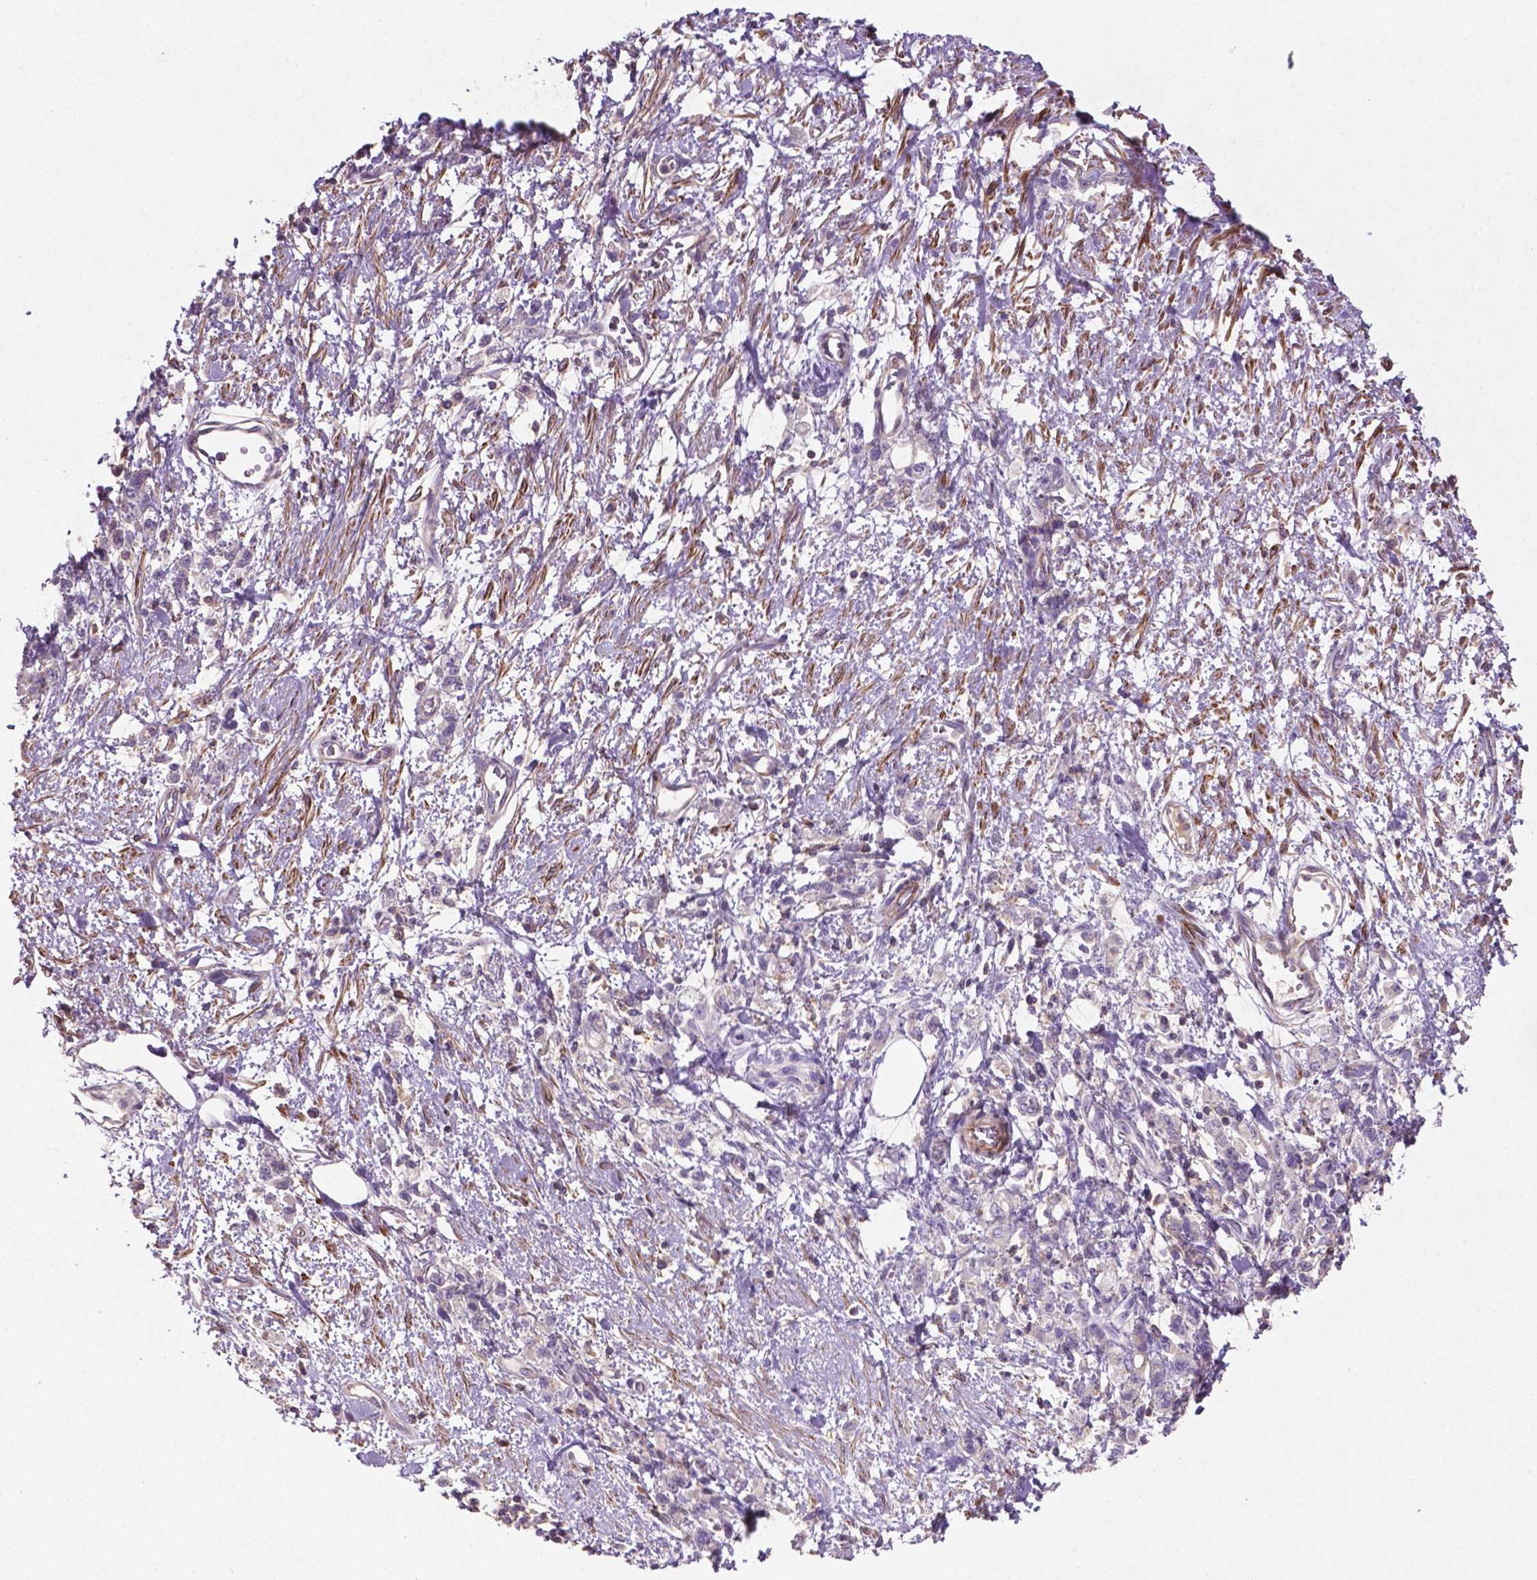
{"staining": {"intensity": "negative", "quantity": "none", "location": "none"}, "tissue": "stomach cancer", "cell_type": "Tumor cells", "image_type": "cancer", "snomed": [{"axis": "morphology", "description": "Adenocarcinoma, NOS"}, {"axis": "topography", "description": "Stomach"}], "caption": "Tumor cells show no significant protein staining in stomach cancer (adenocarcinoma). (Immunohistochemistry (ihc), brightfield microscopy, high magnification).", "gene": "BMP4", "patient": {"sex": "male", "age": 77}}